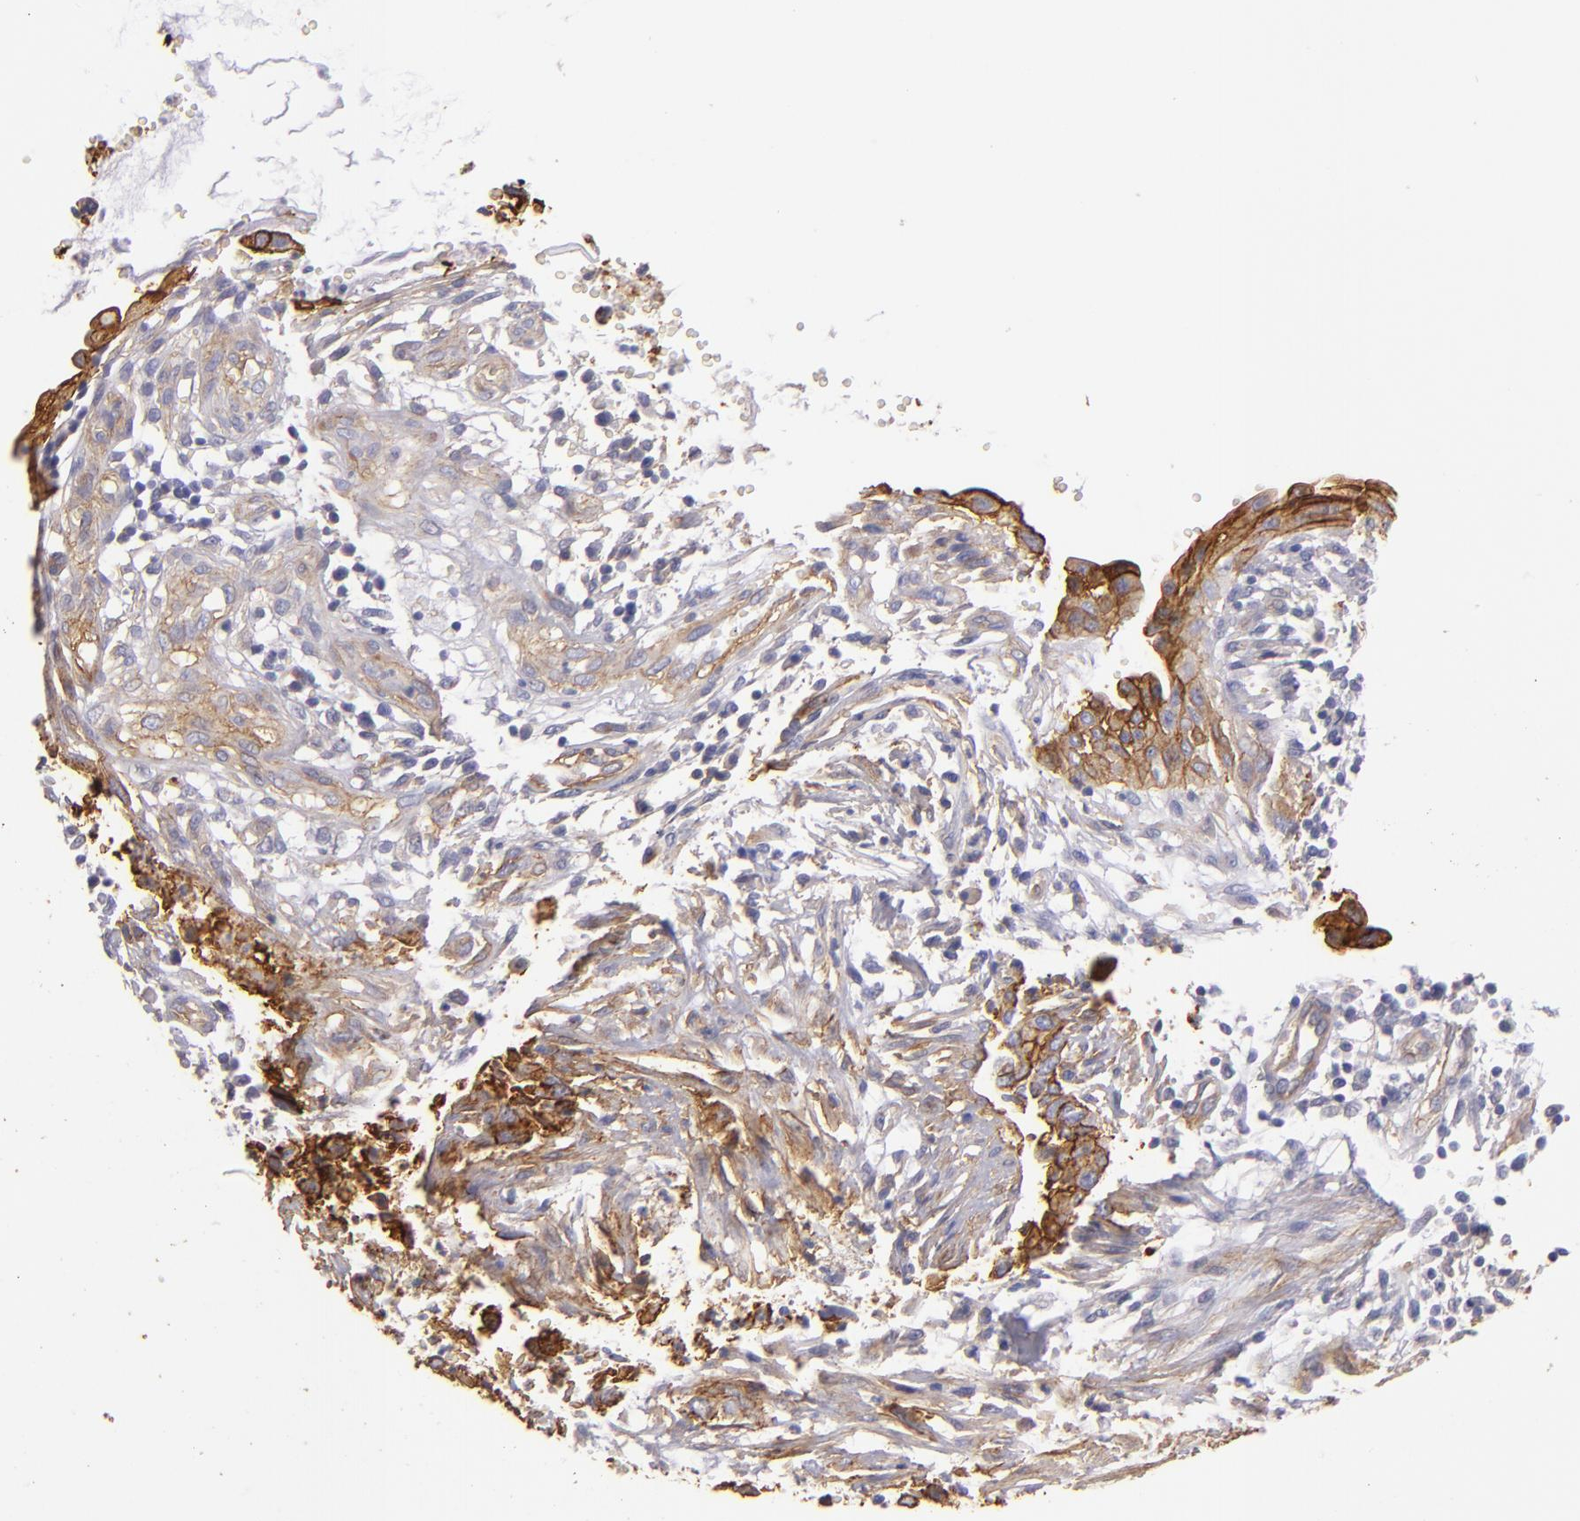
{"staining": {"intensity": "moderate", "quantity": "25%-75%", "location": "cytoplasmic/membranous"}, "tissue": "cervical cancer", "cell_type": "Tumor cells", "image_type": "cancer", "snomed": [{"axis": "morphology", "description": "Normal tissue, NOS"}, {"axis": "morphology", "description": "Squamous cell carcinoma, NOS"}, {"axis": "topography", "description": "Cervix"}], "caption": "Brown immunohistochemical staining in cervical cancer exhibits moderate cytoplasmic/membranous positivity in about 25%-75% of tumor cells. The protein is shown in brown color, while the nuclei are stained blue.", "gene": "CD151", "patient": {"sex": "female", "age": 45}}